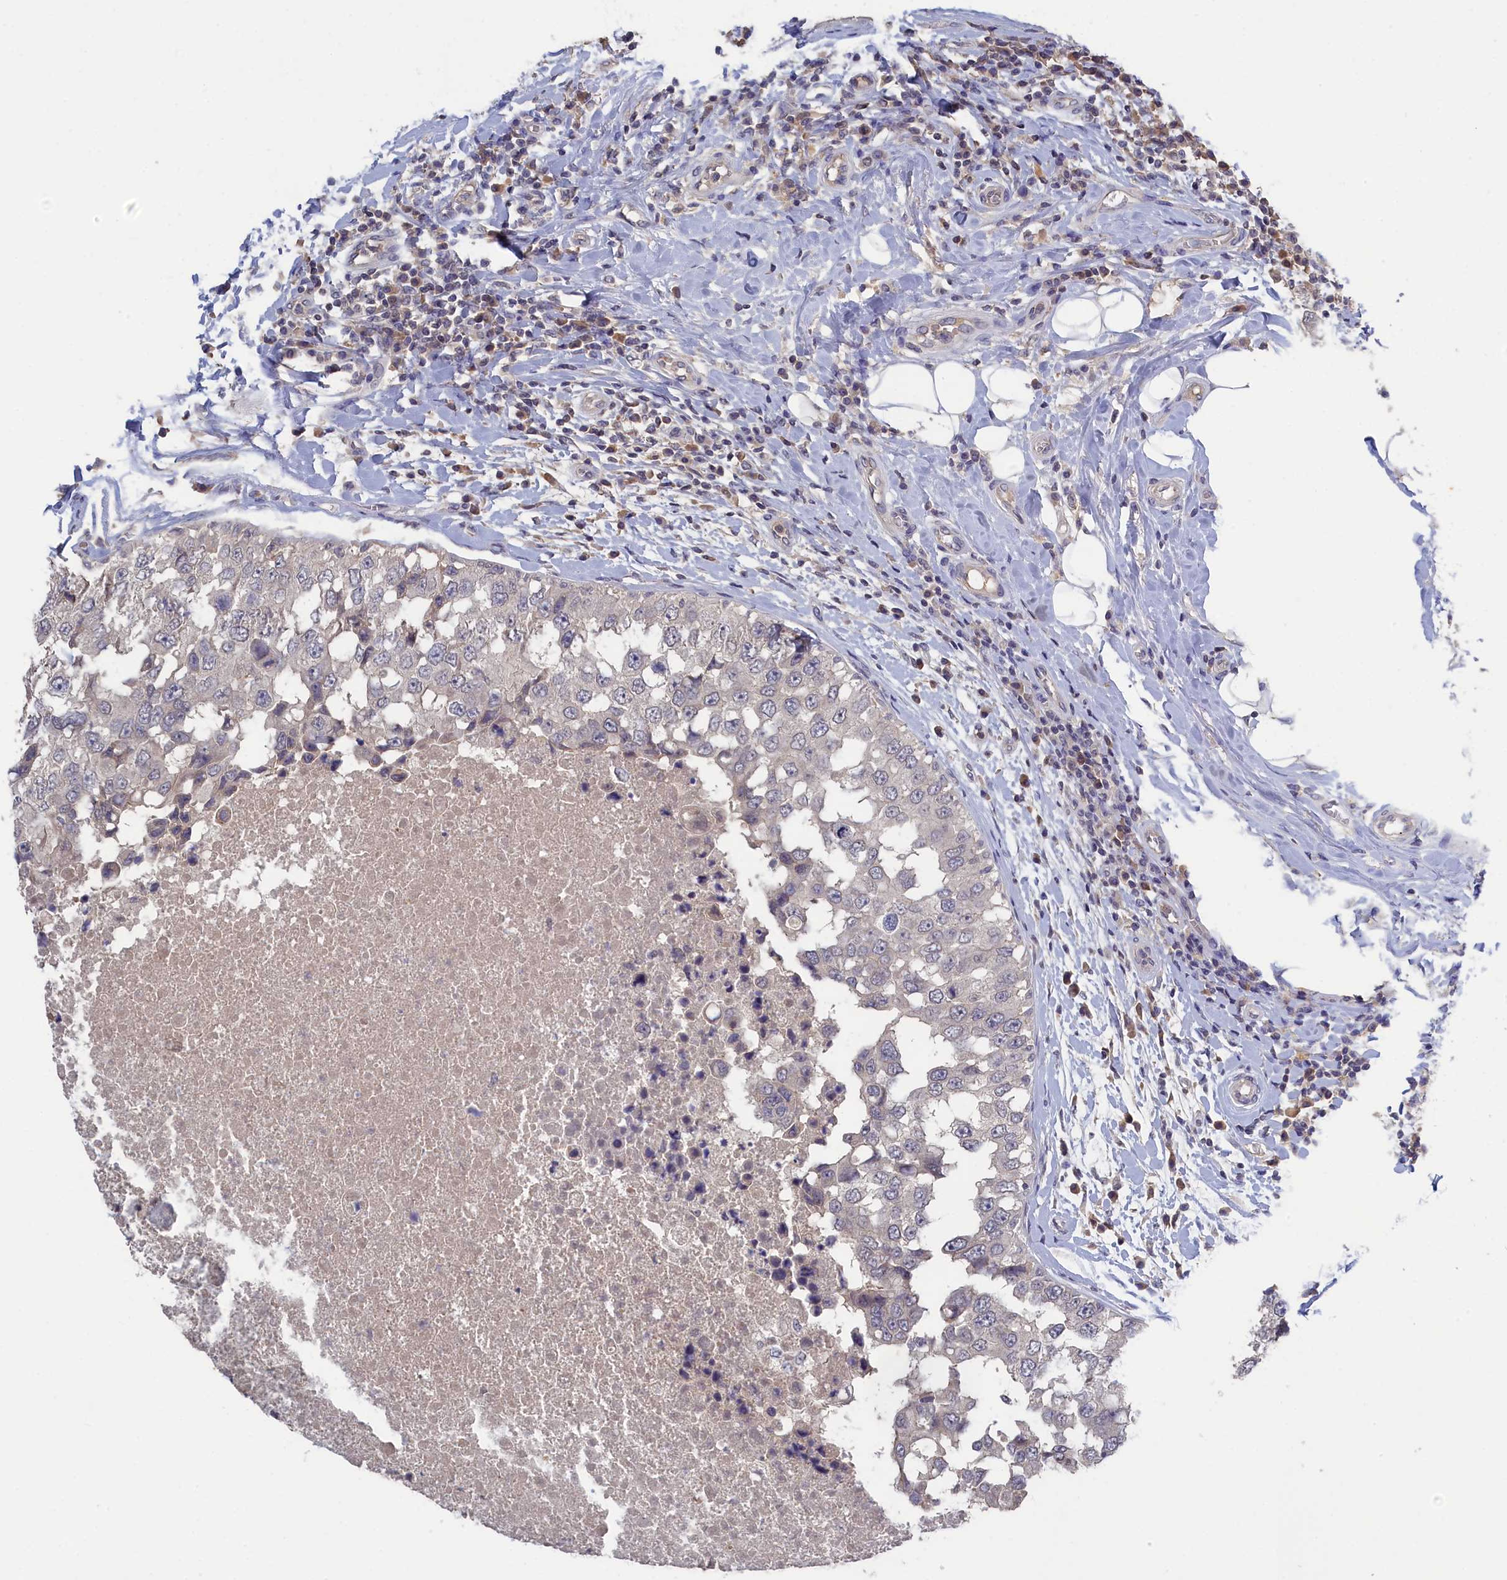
{"staining": {"intensity": "negative", "quantity": "none", "location": "none"}, "tissue": "breast cancer", "cell_type": "Tumor cells", "image_type": "cancer", "snomed": [{"axis": "morphology", "description": "Duct carcinoma"}, {"axis": "topography", "description": "Breast"}], "caption": "The photomicrograph reveals no significant staining in tumor cells of breast cancer (intraductal carcinoma).", "gene": "CELF5", "patient": {"sex": "female", "age": 27}}